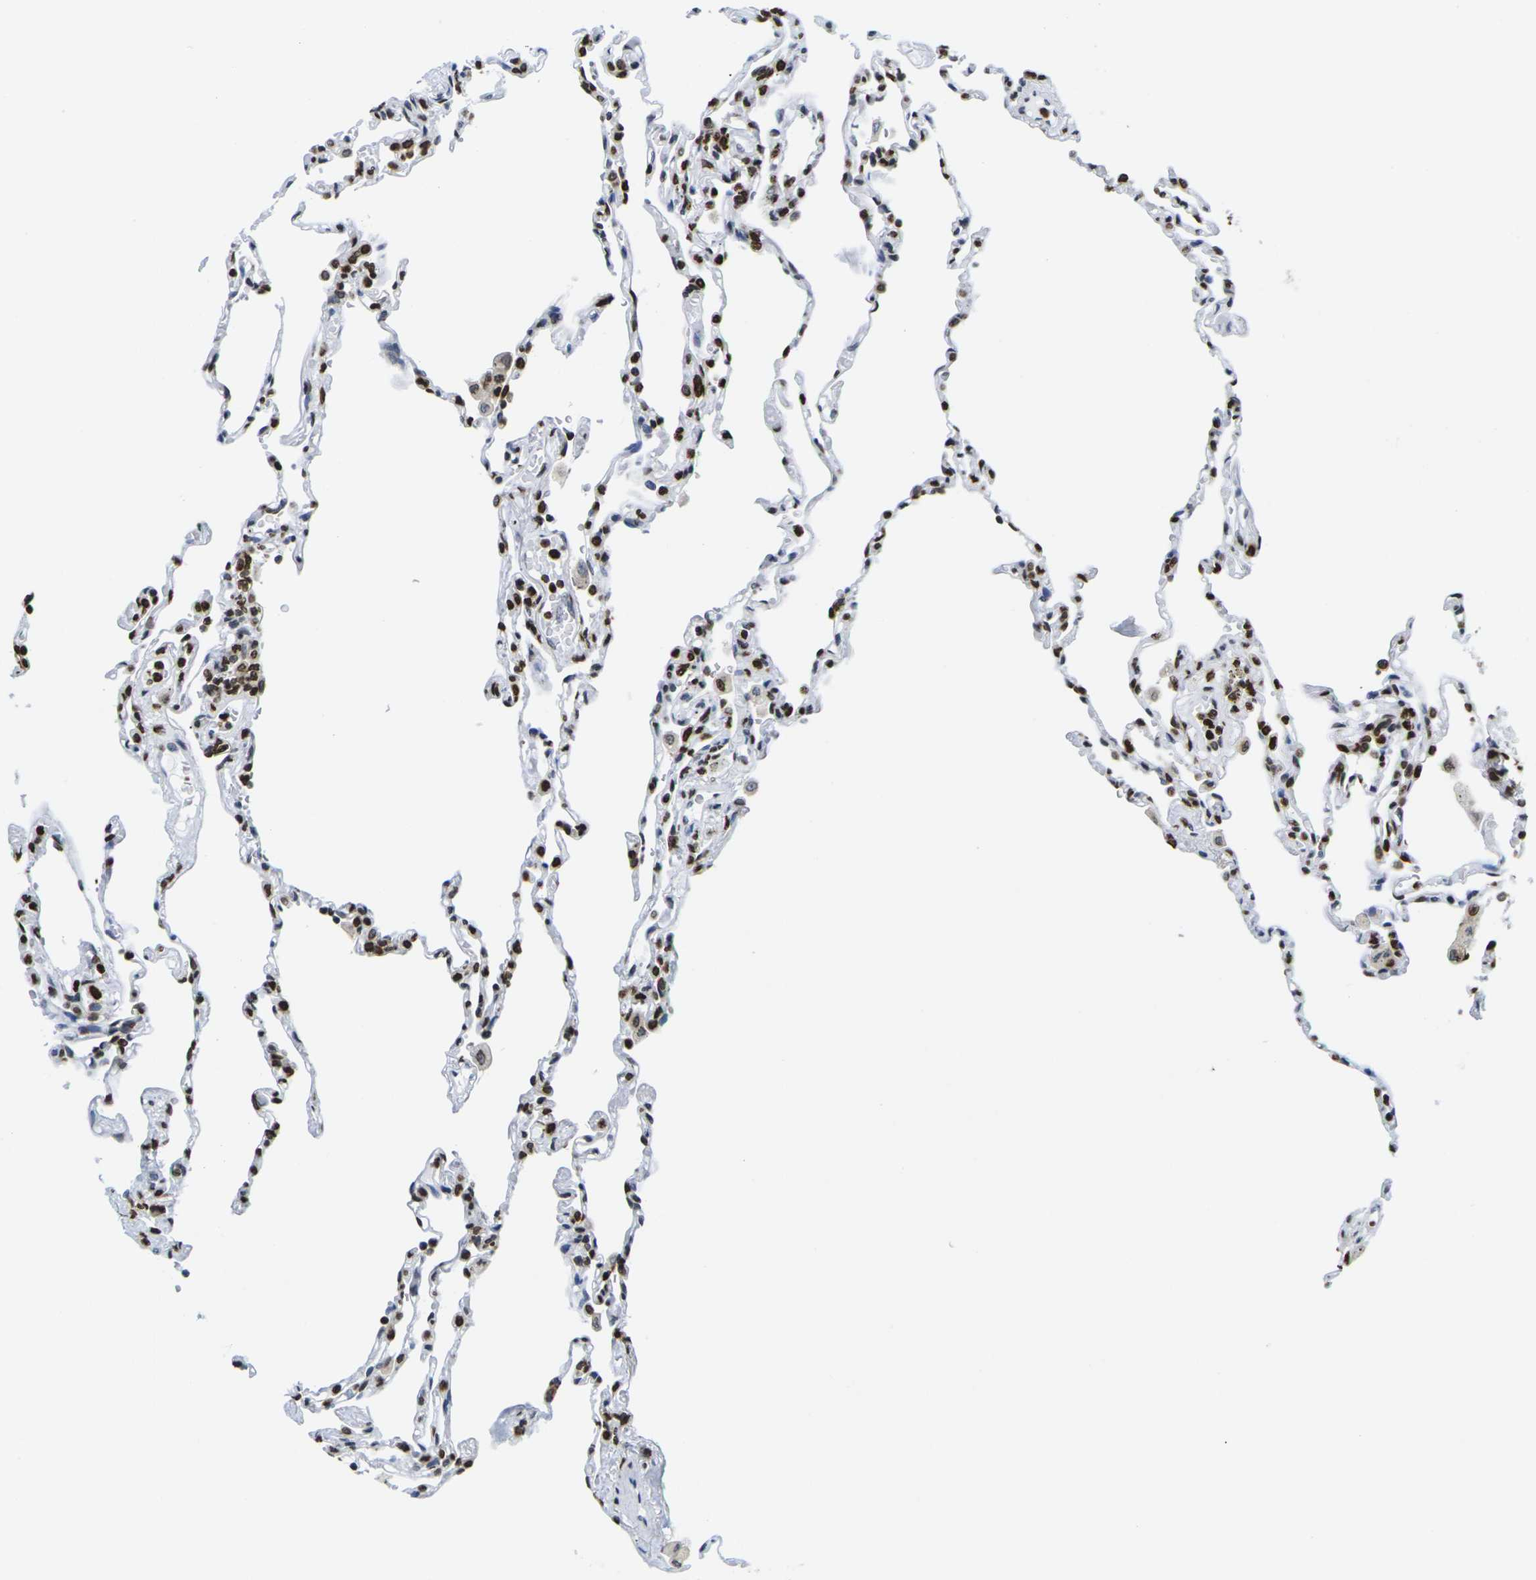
{"staining": {"intensity": "strong", "quantity": "25%-75%", "location": "nuclear"}, "tissue": "lung", "cell_type": "Alveolar cells", "image_type": "normal", "snomed": [{"axis": "morphology", "description": "Normal tissue, NOS"}, {"axis": "topography", "description": "Lung"}], "caption": "This histopathology image shows normal lung stained with IHC to label a protein in brown. The nuclear of alveolar cells show strong positivity for the protein. Nuclei are counter-stained blue.", "gene": "H2AC21", "patient": {"sex": "male", "age": 59}}